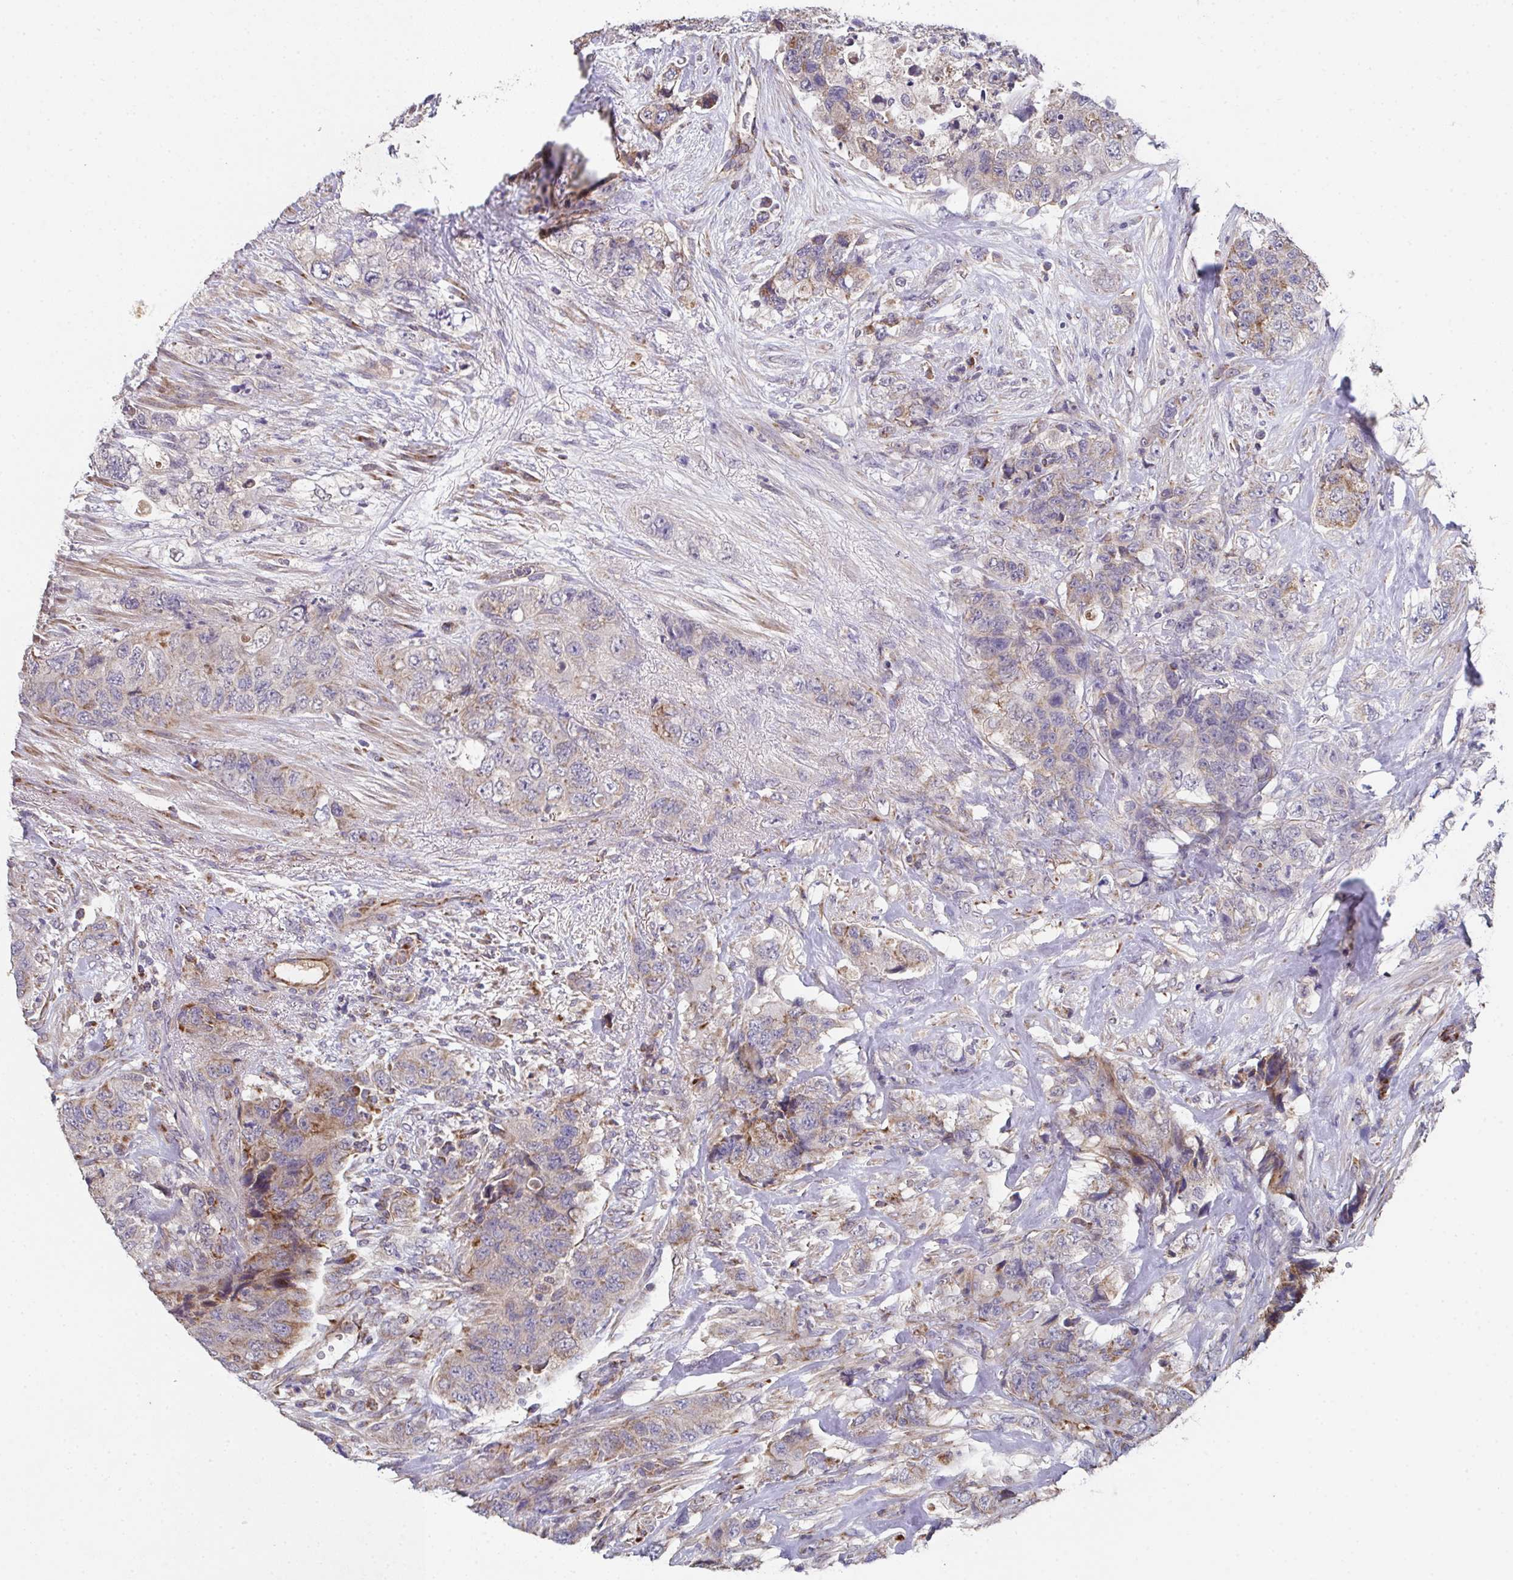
{"staining": {"intensity": "weak", "quantity": "<25%", "location": "cytoplasmic/membranous"}, "tissue": "urothelial cancer", "cell_type": "Tumor cells", "image_type": "cancer", "snomed": [{"axis": "morphology", "description": "Urothelial carcinoma, High grade"}, {"axis": "topography", "description": "Urinary bladder"}], "caption": "Urothelial cancer was stained to show a protein in brown. There is no significant positivity in tumor cells.", "gene": "MT-ND3", "patient": {"sex": "female", "age": 78}}